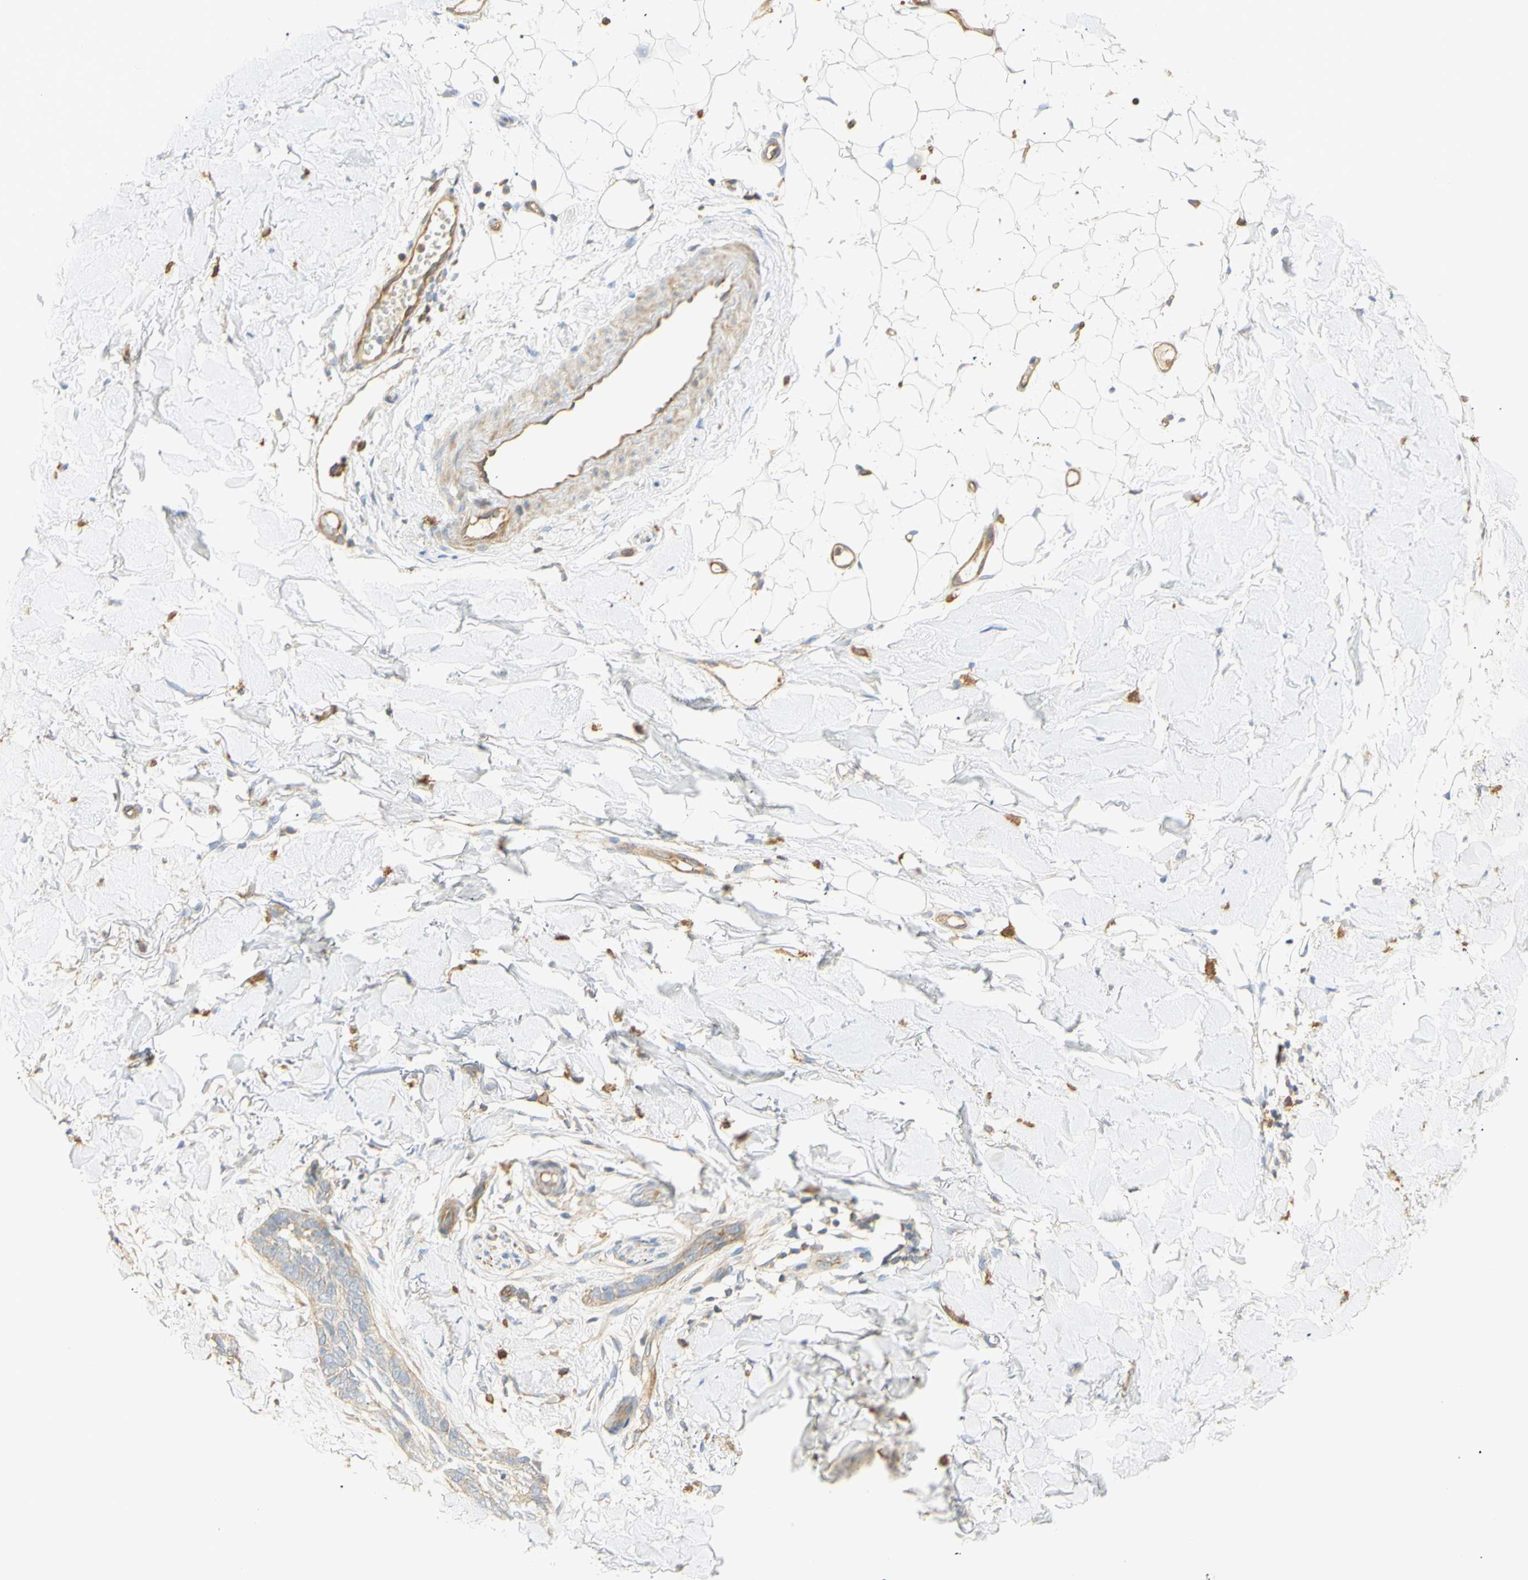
{"staining": {"intensity": "weak", "quantity": "25%-75%", "location": "cytoplasmic/membranous"}, "tissue": "skin cancer", "cell_type": "Tumor cells", "image_type": "cancer", "snomed": [{"axis": "morphology", "description": "Basal cell carcinoma"}, {"axis": "topography", "description": "Skin"}], "caption": "Immunohistochemistry (DAB) staining of skin basal cell carcinoma reveals weak cytoplasmic/membranous protein expression in approximately 25%-75% of tumor cells. Using DAB (3,3'-diaminobenzidine) (brown) and hematoxylin (blue) stains, captured at high magnification using brightfield microscopy.", "gene": "KCNE4", "patient": {"sex": "female", "age": 58}}